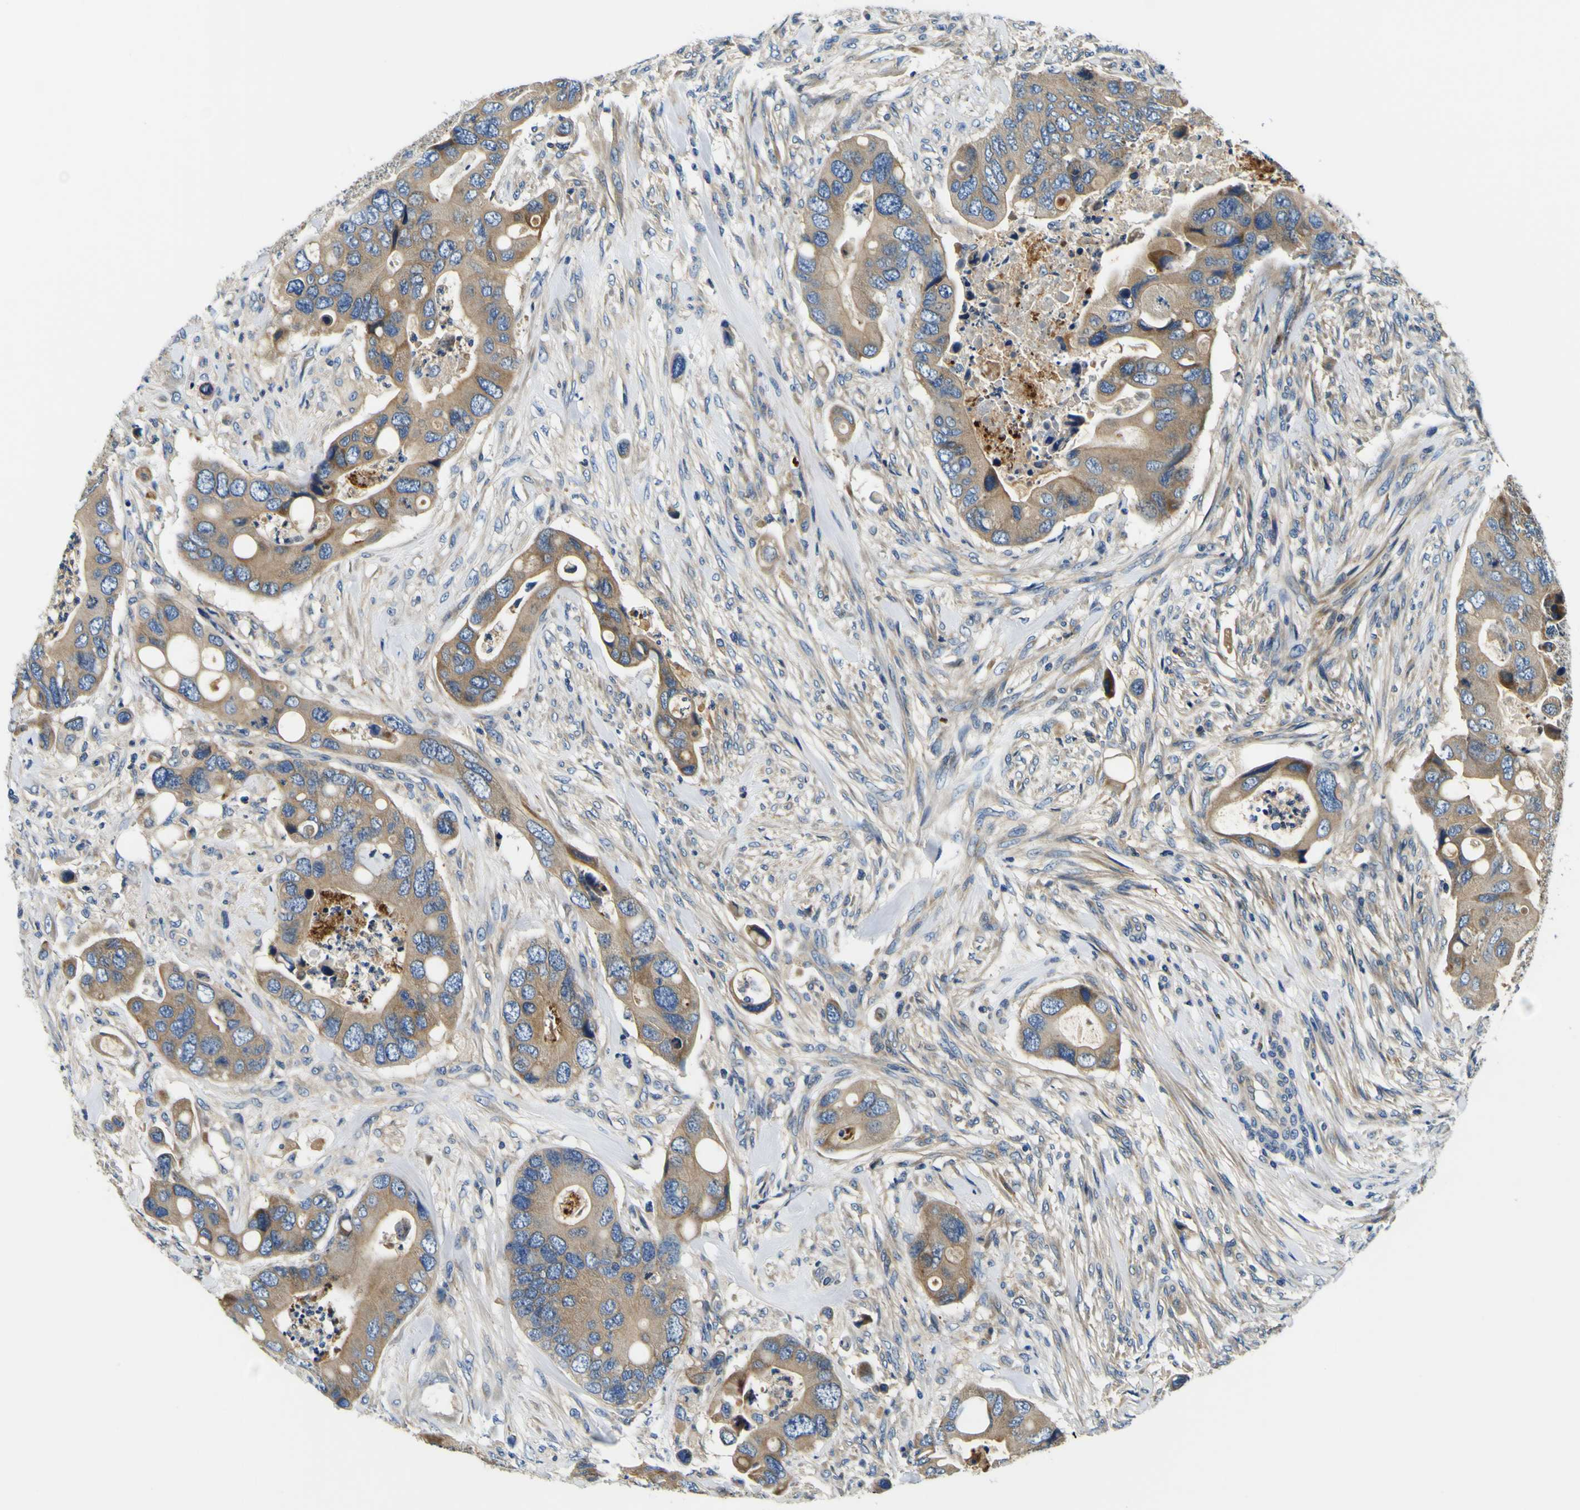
{"staining": {"intensity": "moderate", "quantity": ">75%", "location": "cytoplasmic/membranous"}, "tissue": "colorectal cancer", "cell_type": "Tumor cells", "image_type": "cancer", "snomed": [{"axis": "morphology", "description": "Adenocarcinoma, NOS"}, {"axis": "topography", "description": "Rectum"}], "caption": "Immunohistochemistry (IHC) micrograph of colorectal adenocarcinoma stained for a protein (brown), which demonstrates medium levels of moderate cytoplasmic/membranous positivity in approximately >75% of tumor cells.", "gene": "CLSTN1", "patient": {"sex": "female", "age": 57}}